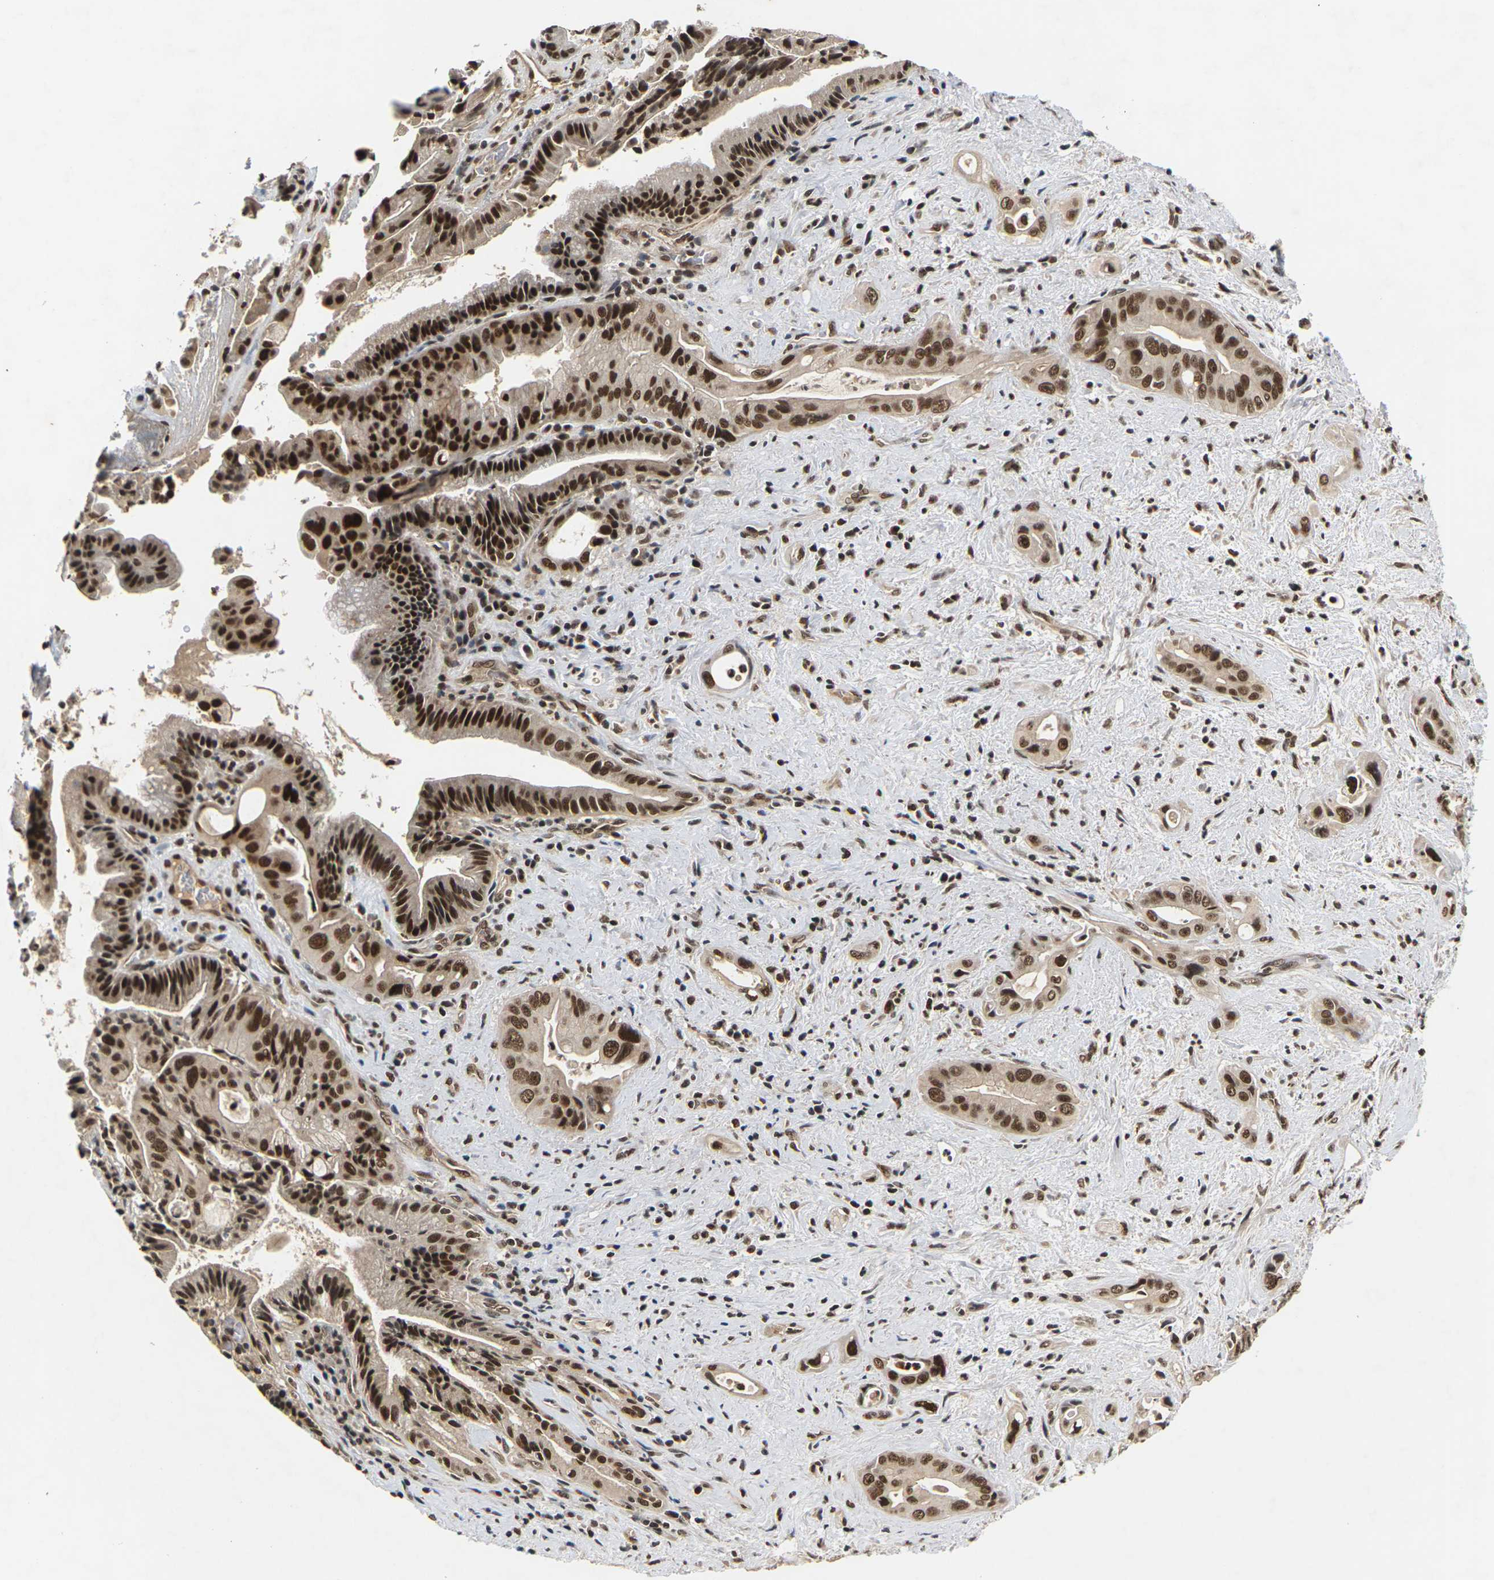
{"staining": {"intensity": "strong", "quantity": ">75%", "location": "cytoplasmic/membranous,nuclear"}, "tissue": "pancreatic cancer", "cell_type": "Tumor cells", "image_type": "cancer", "snomed": [{"axis": "morphology", "description": "Adenocarcinoma, NOS"}, {"axis": "topography", "description": "Pancreas"}], "caption": "Pancreatic cancer stained for a protein (brown) demonstrates strong cytoplasmic/membranous and nuclear positive positivity in about >75% of tumor cells.", "gene": "NELFA", "patient": {"sex": "male", "age": 77}}